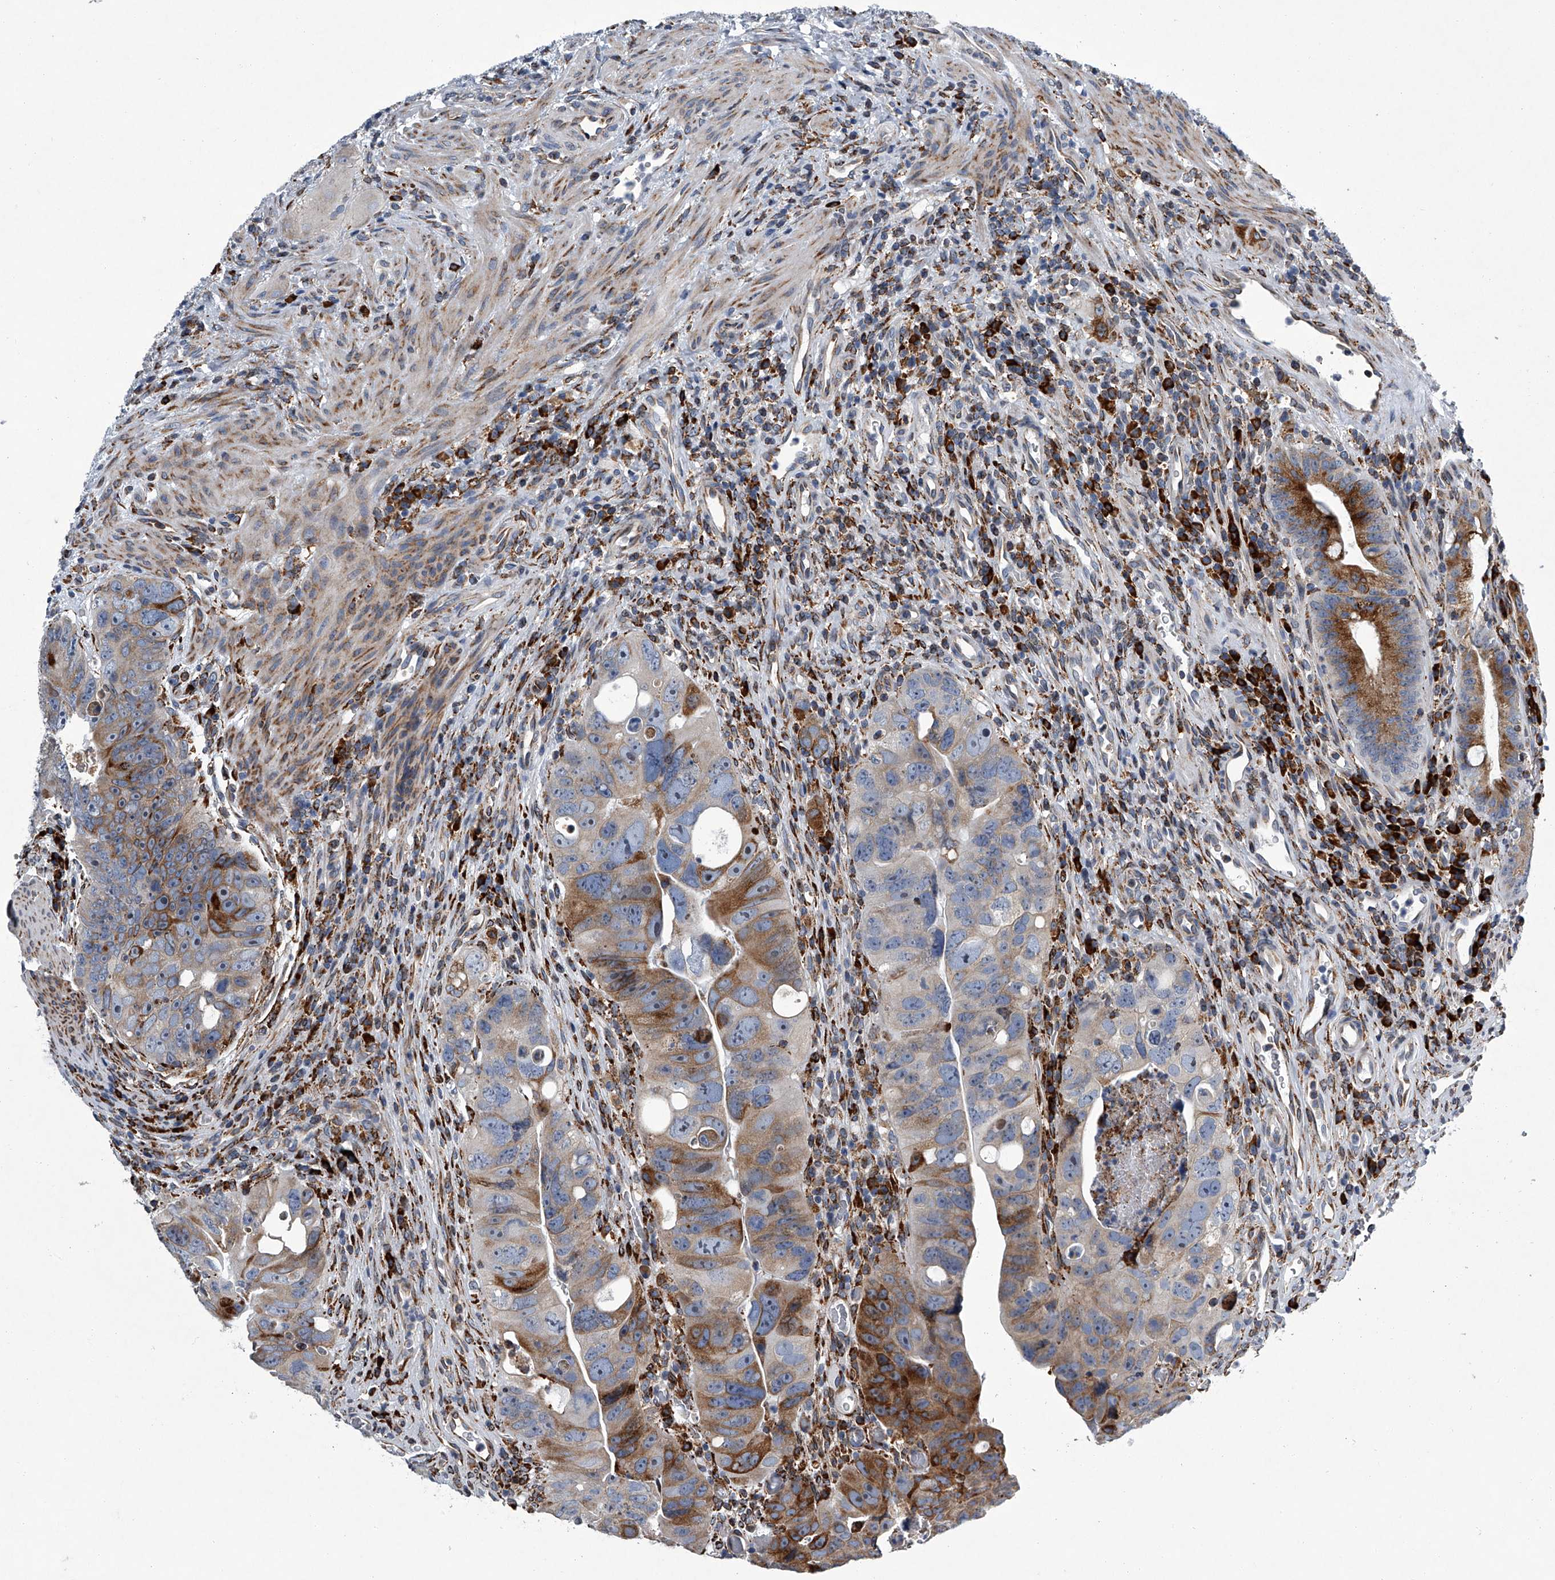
{"staining": {"intensity": "moderate", "quantity": "<25%", "location": "cytoplasmic/membranous"}, "tissue": "colorectal cancer", "cell_type": "Tumor cells", "image_type": "cancer", "snomed": [{"axis": "morphology", "description": "Adenocarcinoma, NOS"}, {"axis": "topography", "description": "Rectum"}], "caption": "Immunohistochemical staining of human colorectal cancer exhibits low levels of moderate cytoplasmic/membranous protein positivity in approximately <25% of tumor cells. The staining was performed using DAB, with brown indicating positive protein expression. Nuclei are stained blue with hematoxylin.", "gene": "TMEM63C", "patient": {"sex": "male", "age": 59}}